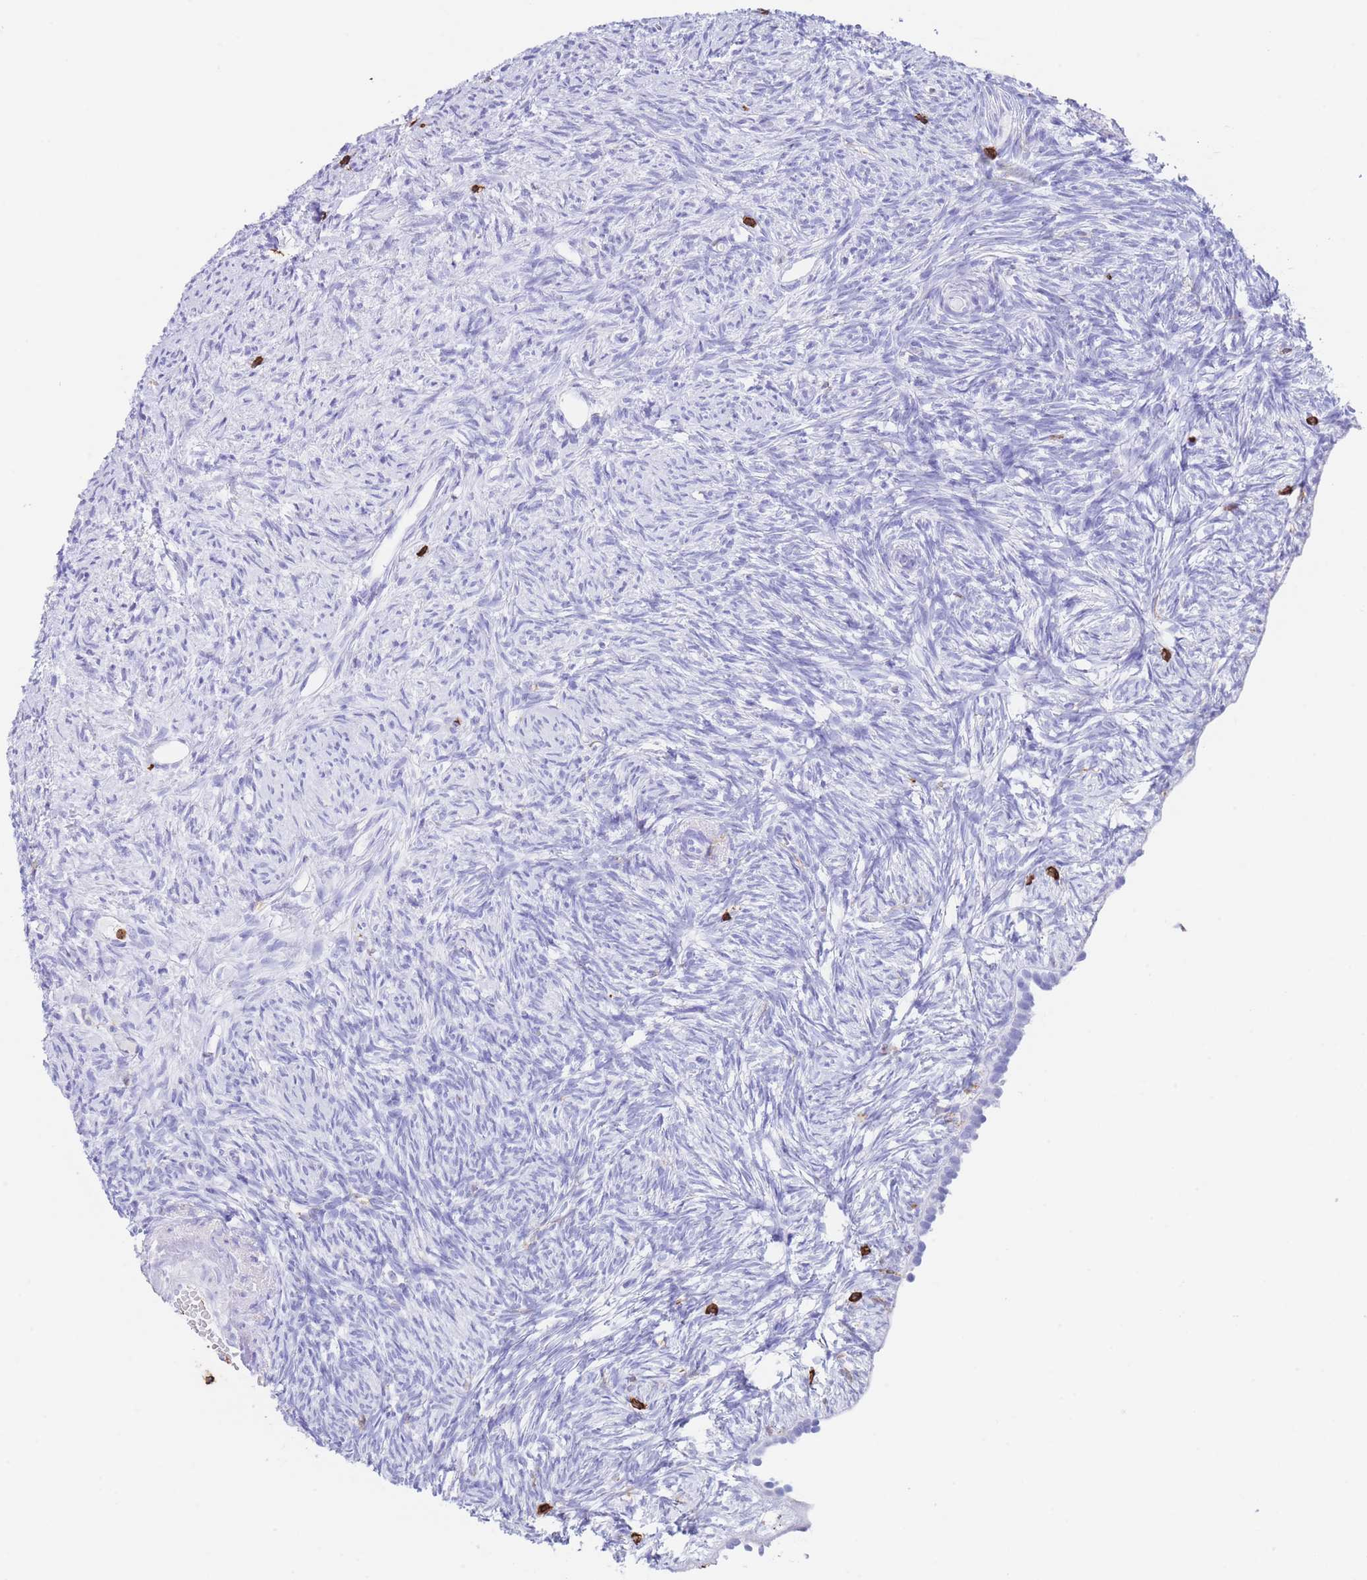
{"staining": {"intensity": "negative", "quantity": "none", "location": "none"}, "tissue": "ovary", "cell_type": "Ovarian stroma cells", "image_type": "normal", "snomed": [{"axis": "morphology", "description": "Normal tissue, NOS"}, {"axis": "topography", "description": "Ovary"}], "caption": "DAB (3,3'-diaminobenzidine) immunohistochemical staining of benign human ovary displays no significant staining in ovarian stroma cells.", "gene": "CORO1A", "patient": {"sex": "female", "age": 51}}